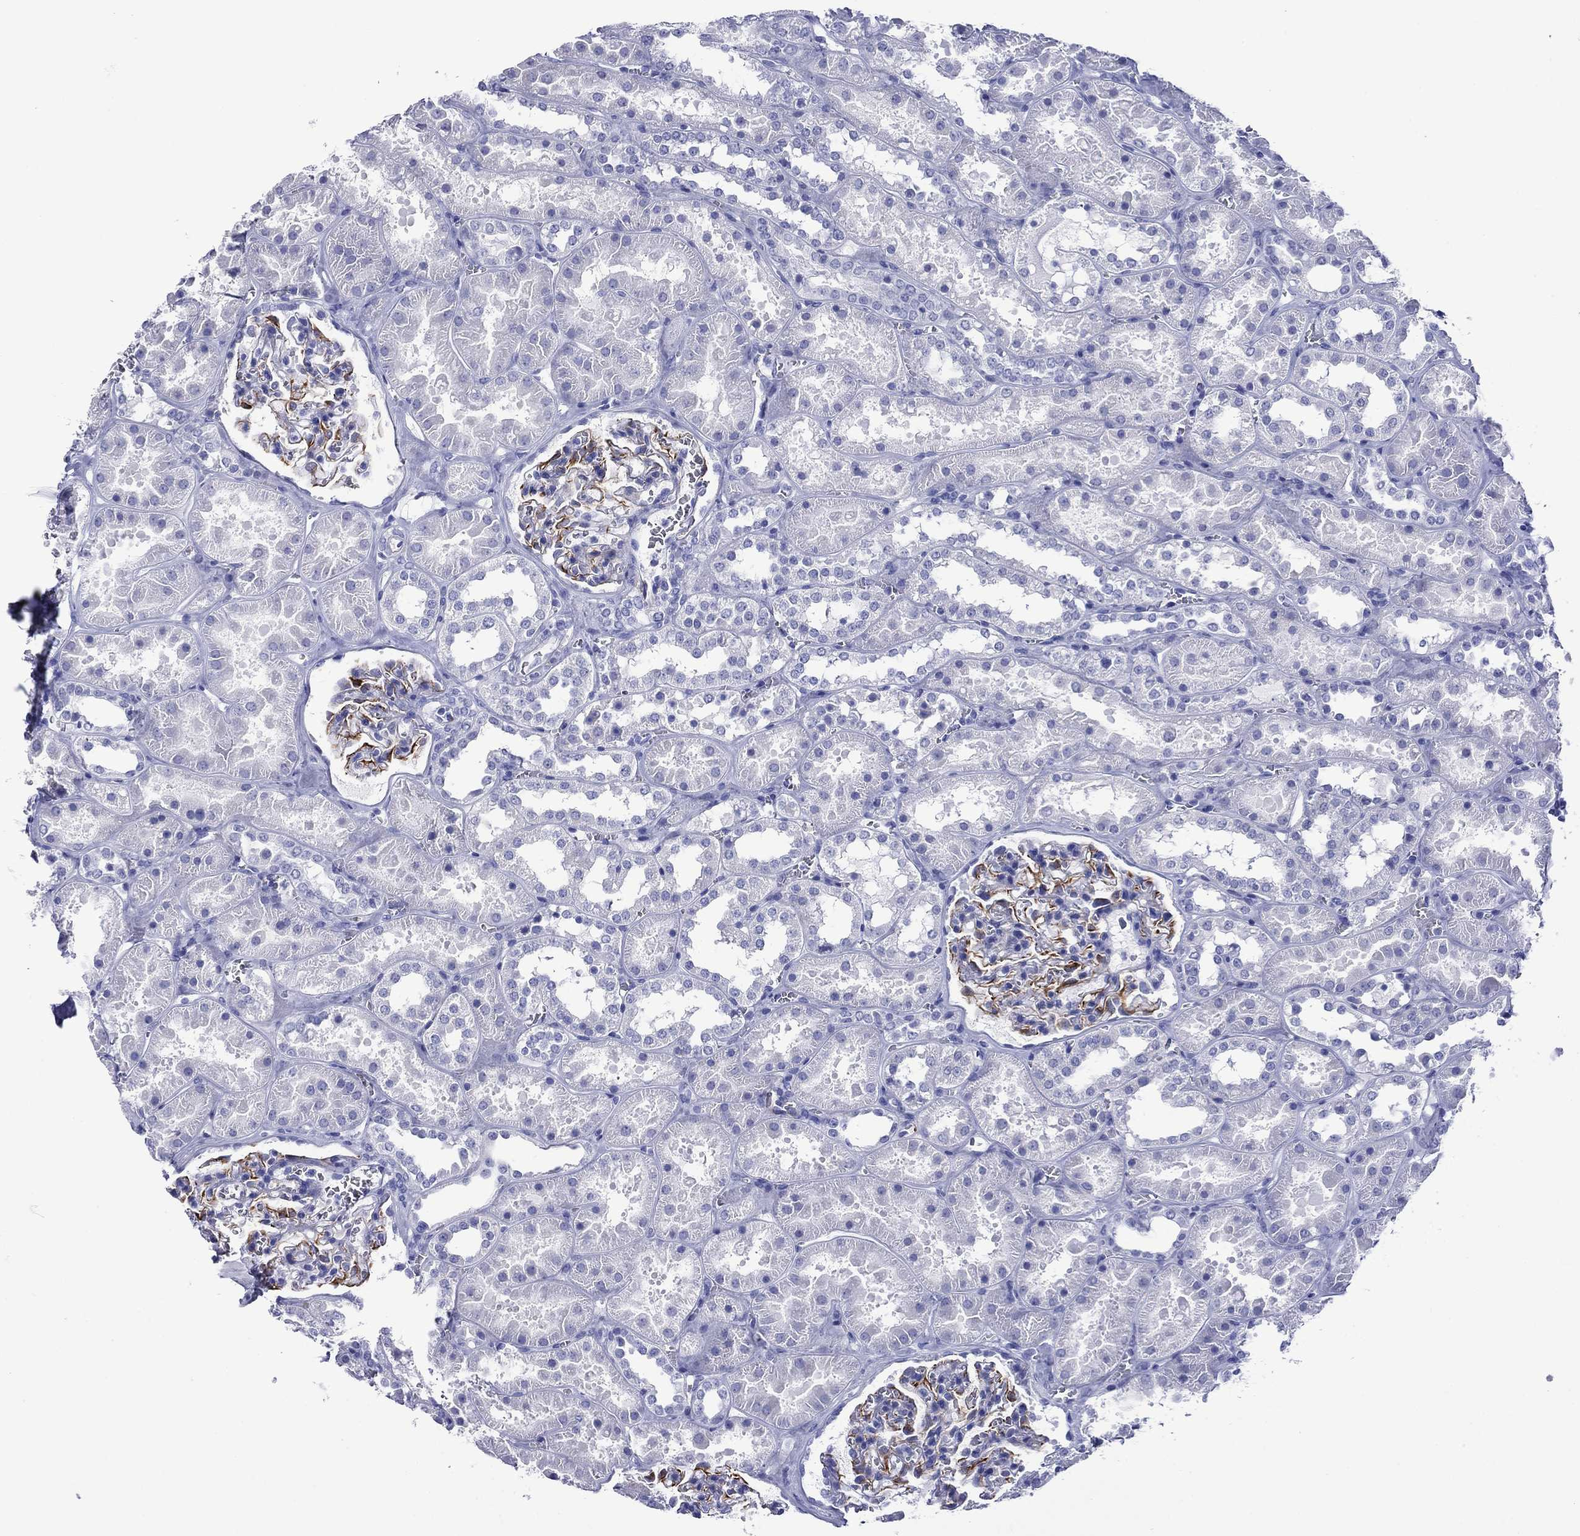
{"staining": {"intensity": "strong", "quantity": "25%-75%", "location": "cytoplasmic/membranous"}, "tissue": "kidney", "cell_type": "Cells in glomeruli", "image_type": "normal", "snomed": [{"axis": "morphology", "description": "Normal tissue, NOS"}, {"axis": "topography", "description": "Kidney"}], "caption": "Immunohistochemistry of benign human kidney shows high levels of strong cytoplasmic/membranous expression in approximately 25%-75% of cells in glomeruli. (DAB (3,3'-diaminobenzidine) = brown stain, brightfield microscopy at high magnification).", "gene": "ROM1", "patient": {"sex": "female", "age": 41}}